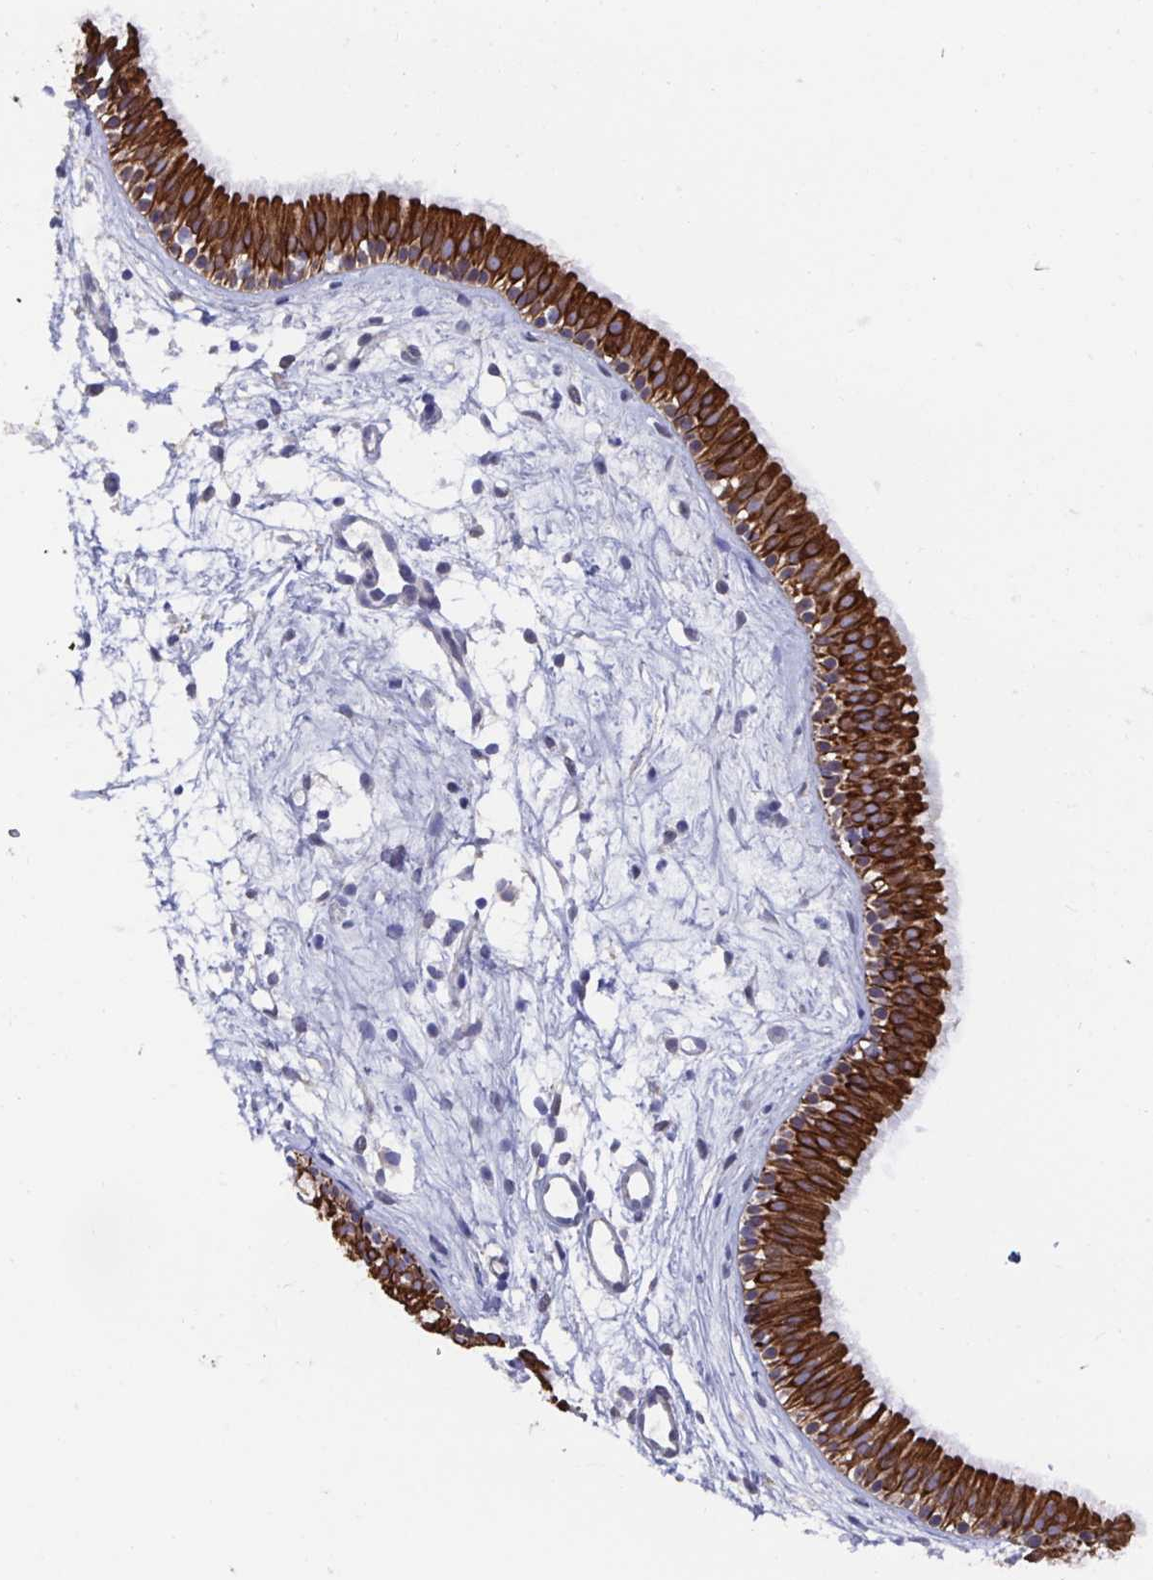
{"staining": {"intensity": "strong", "quantity": ">75%", "location": "cytoplasmic/membranous"}, "tissue": "nasopharynx", "cell_type": "Respiratory epithelial cells", "image_type": "normal", "snomed": [{"axis": "morphology", "description": "Normal tissue, NOS"}, {"axis": "topography", "description": "Nasopharynx"}], "caption": "This is a micrograph of immunohistochemistry (IHC) staining of unremarkable nasopharynx, which shows strong positivity in the cytoplasmic/membranous of respiratory epithelial cells.", "gene": "ZIK1", "patient": {"sex": "male", "age": 58}}